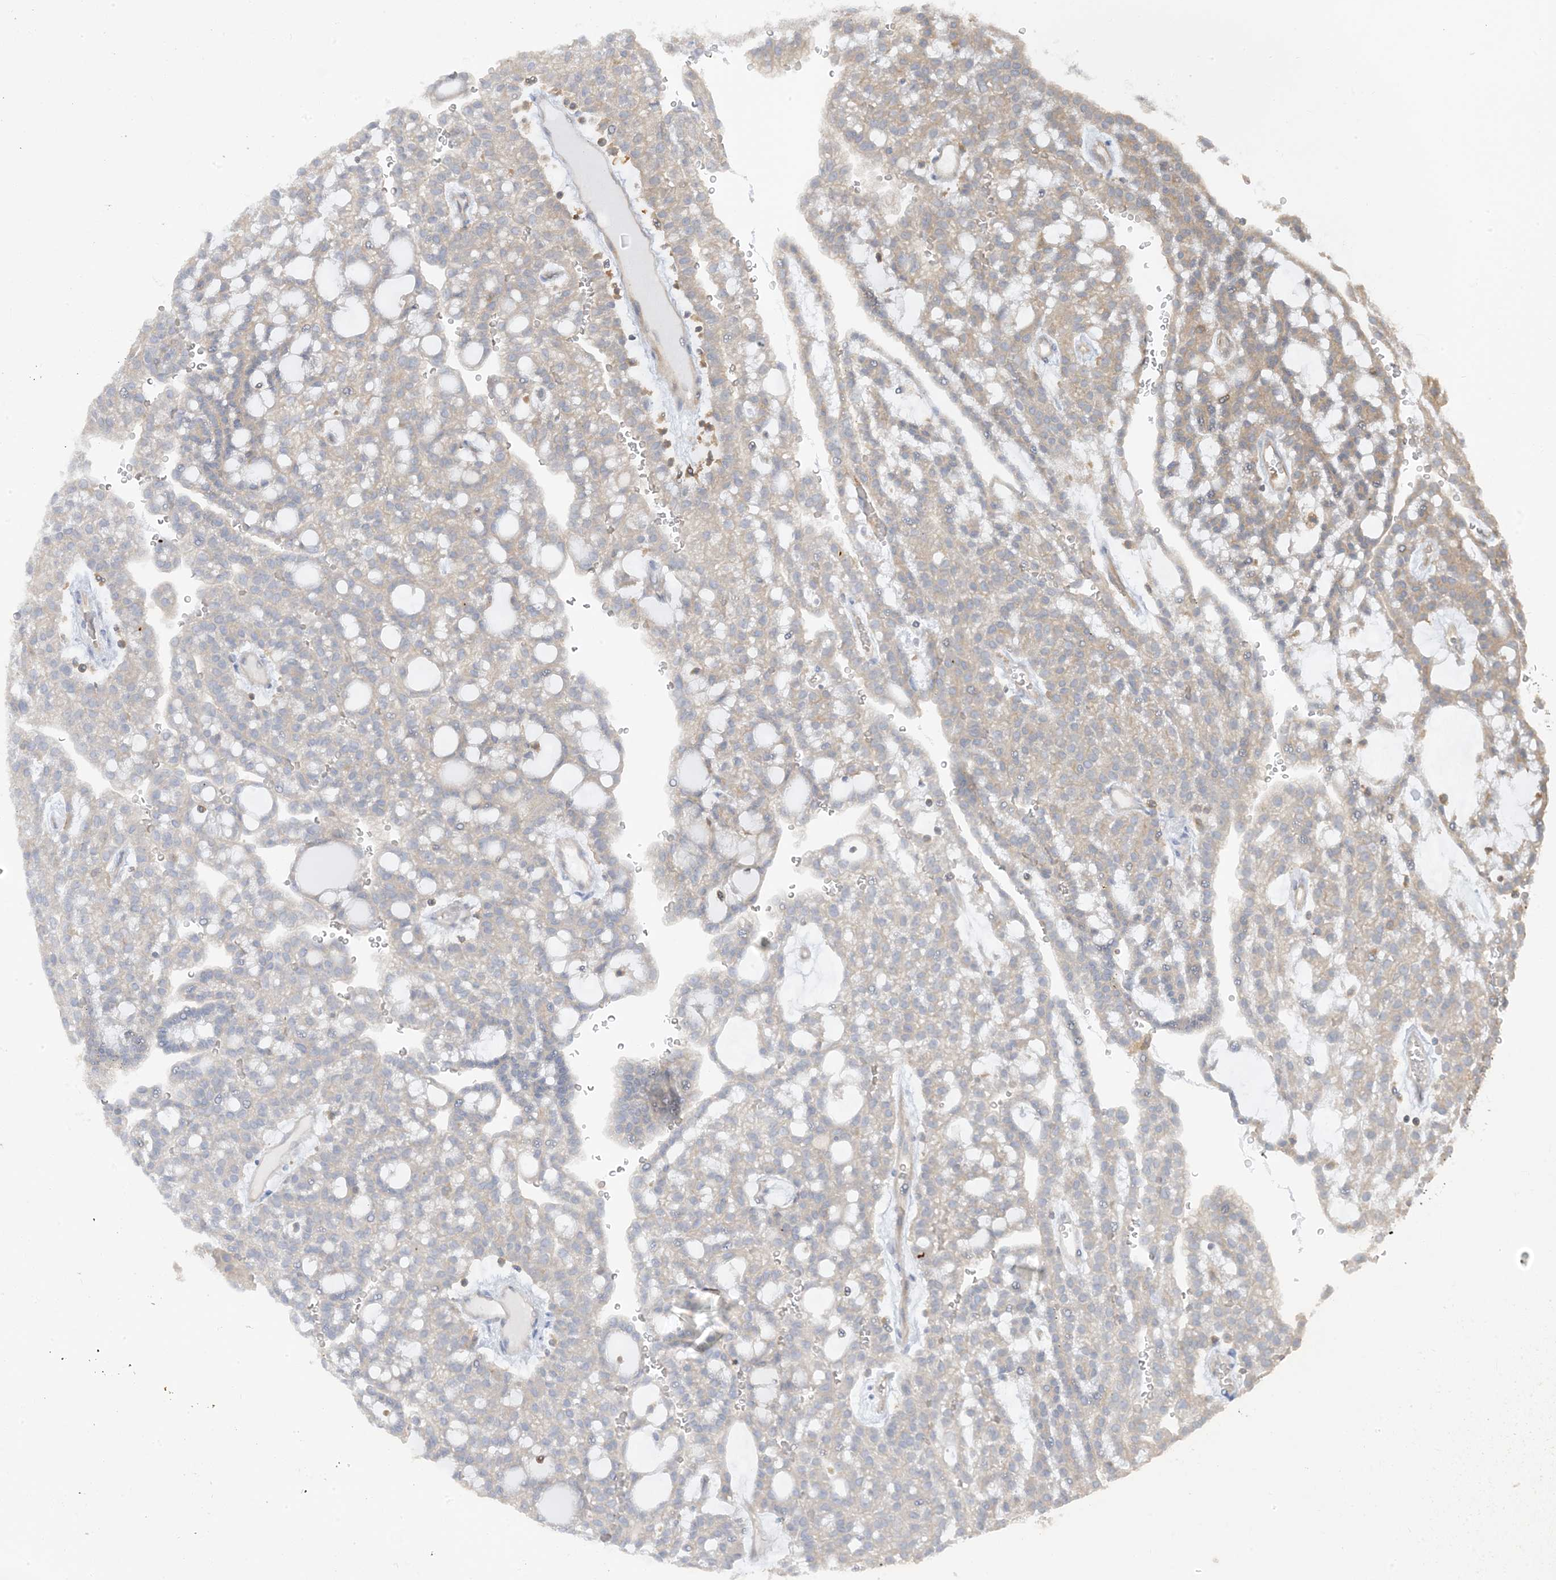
{"staining": {"intensity": "weak", "quantity": "<25%", "location": "cytoplasmic/membranous"}, "tissue": "renal cancer", "cell_type": "Tumor cells", "image_type": "cancer", "snomed": [{"axis": "morphology", "description": "Adenocarcinoma, NOS"}, {"axis": "topography", "description": "Kidney"}], "caption": "A micrograph of human renal cancer is negative for staining in tumor cells.", "gene": "CAPZB", "patient": {"sex": "male", "age": 63}}